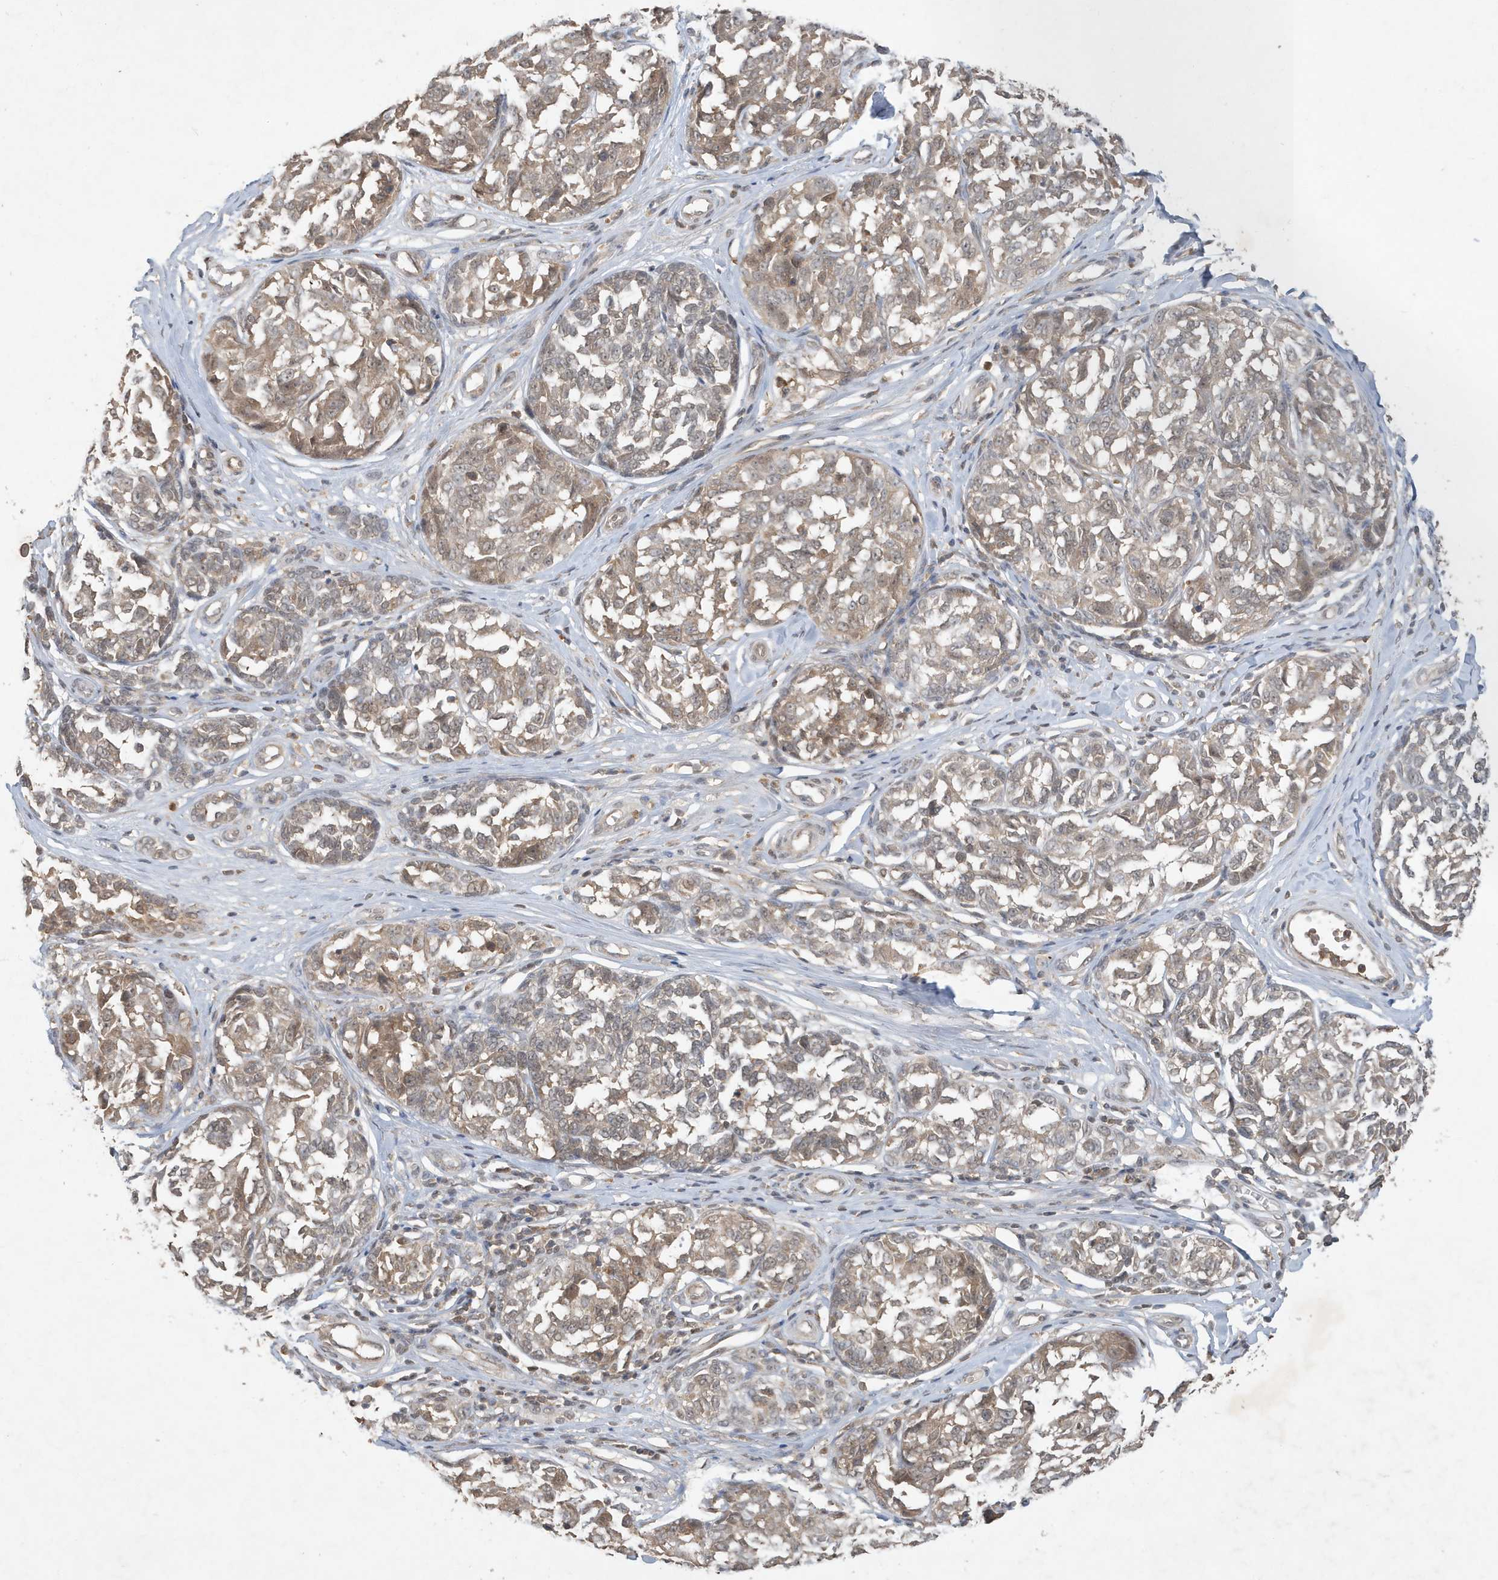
{"staining": {"intensity": "weak", "quantity": "25%-75%", "location": "cytoplasmic/membranous"}, "tissue": "melanoma", "cell_type": "Tumor cells", "image_type": "cancer", "snomed": [{"axis": "morphology", "description": "Malignant melanoma, NOS"}, {"axis": "topography", "description": "Skin"}], "caption": "Protein staining by immunohistochemistry shows weak cytoplasmic/membranous expression in about 25%-75% of tumor cells in melanoma.", "gene": "ABCB9", "patient": {"sex": "female", "age": 64}}